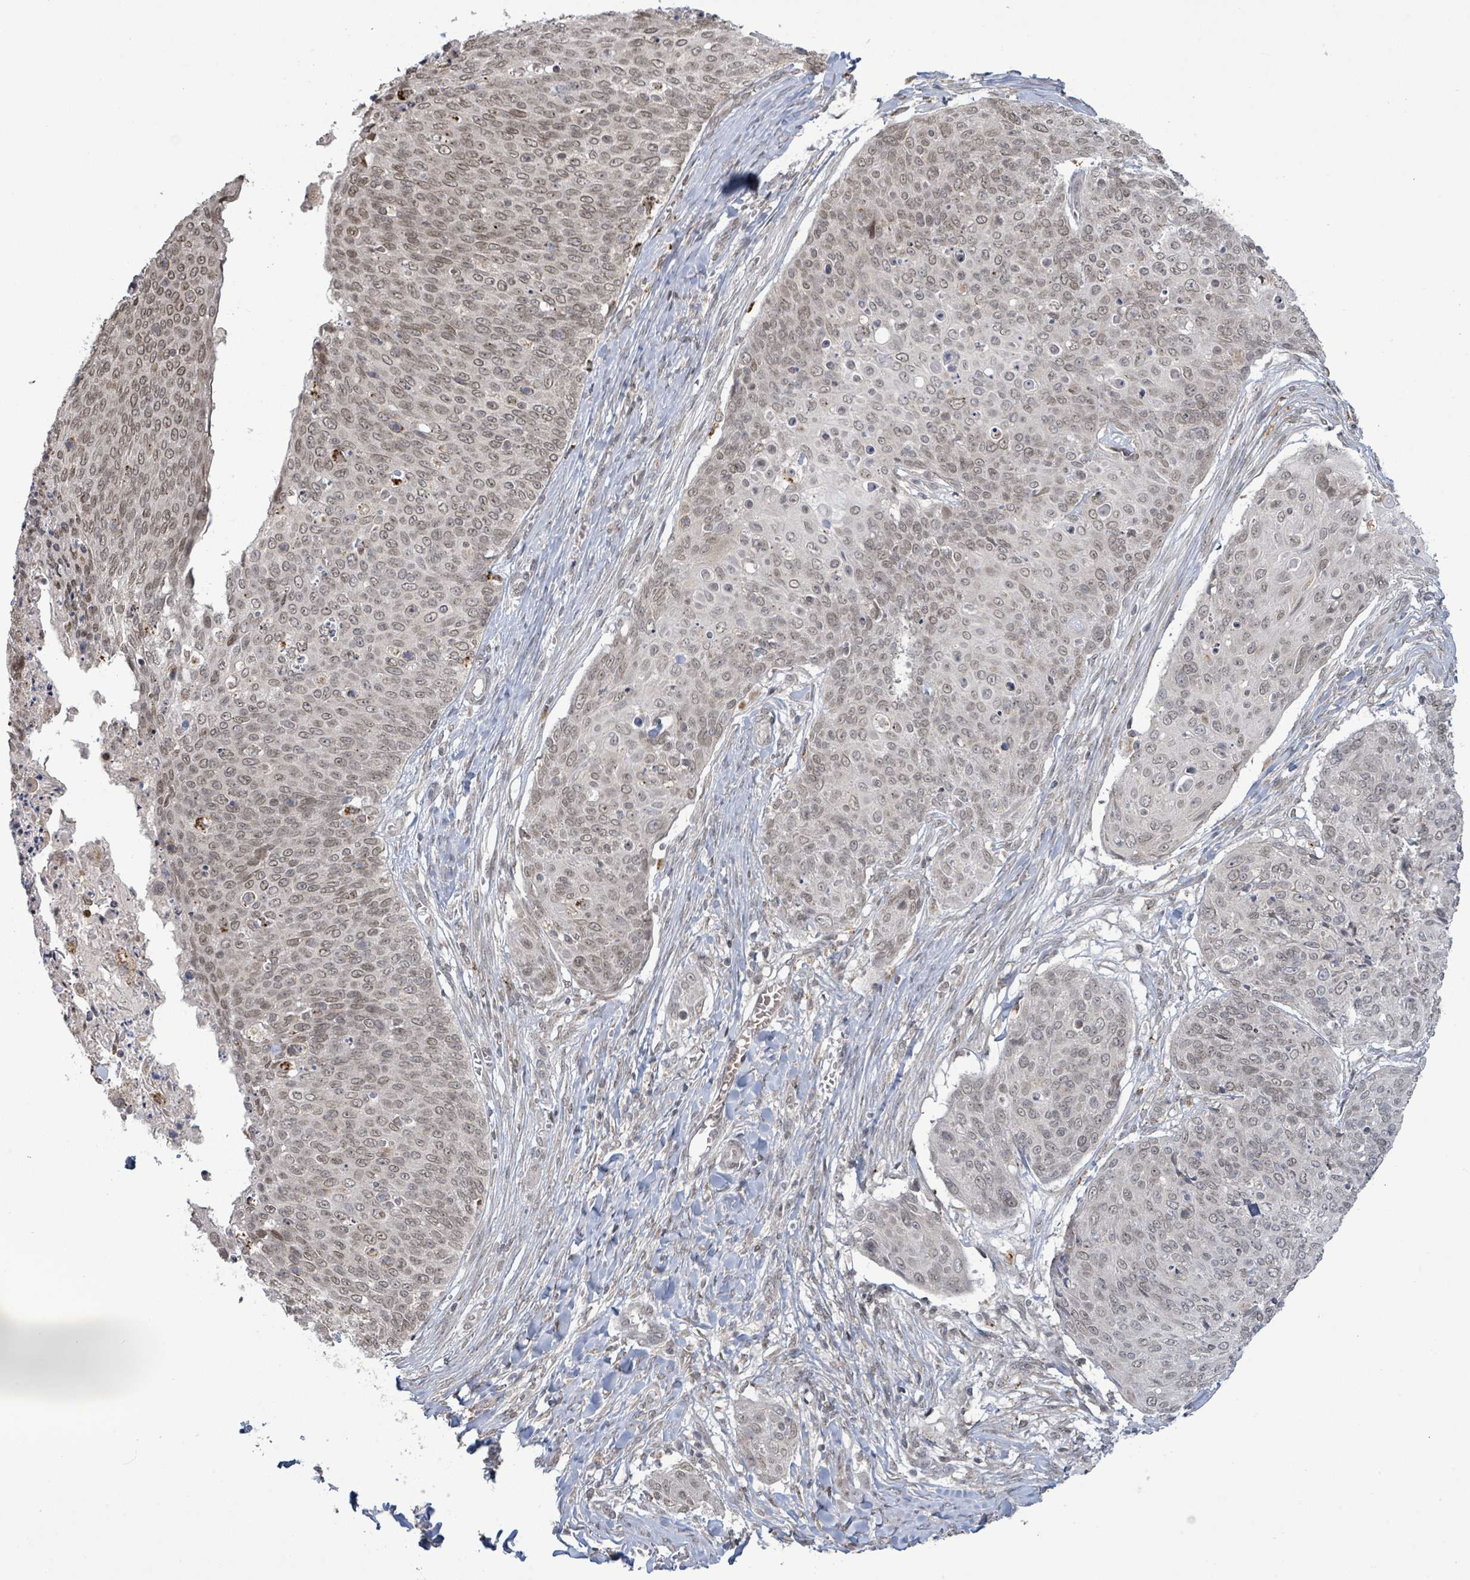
{"staining": {"intensity": "weak", "quantity": "25%-75%", "location": "nuclear"}, "tissue": "skin cancer", "cell_type": "Tumor cells", "image_type": "cancer", "snomed": [{"axis": "morphology", "description": "Squamous cell carcinoma, NOS"}, {"axis": "topography", "description": "Skin"}, {"axis": "topography", "description": "Vulva"}], "caption": "Human skin cancer (squamous cell carcinoma) stained with a brown dye shows weak nuclear positive positivity in approximately 25%-75% of tumor cells.", "gene": "SBF2", "patient": {"sex": "female", "age": 85}}